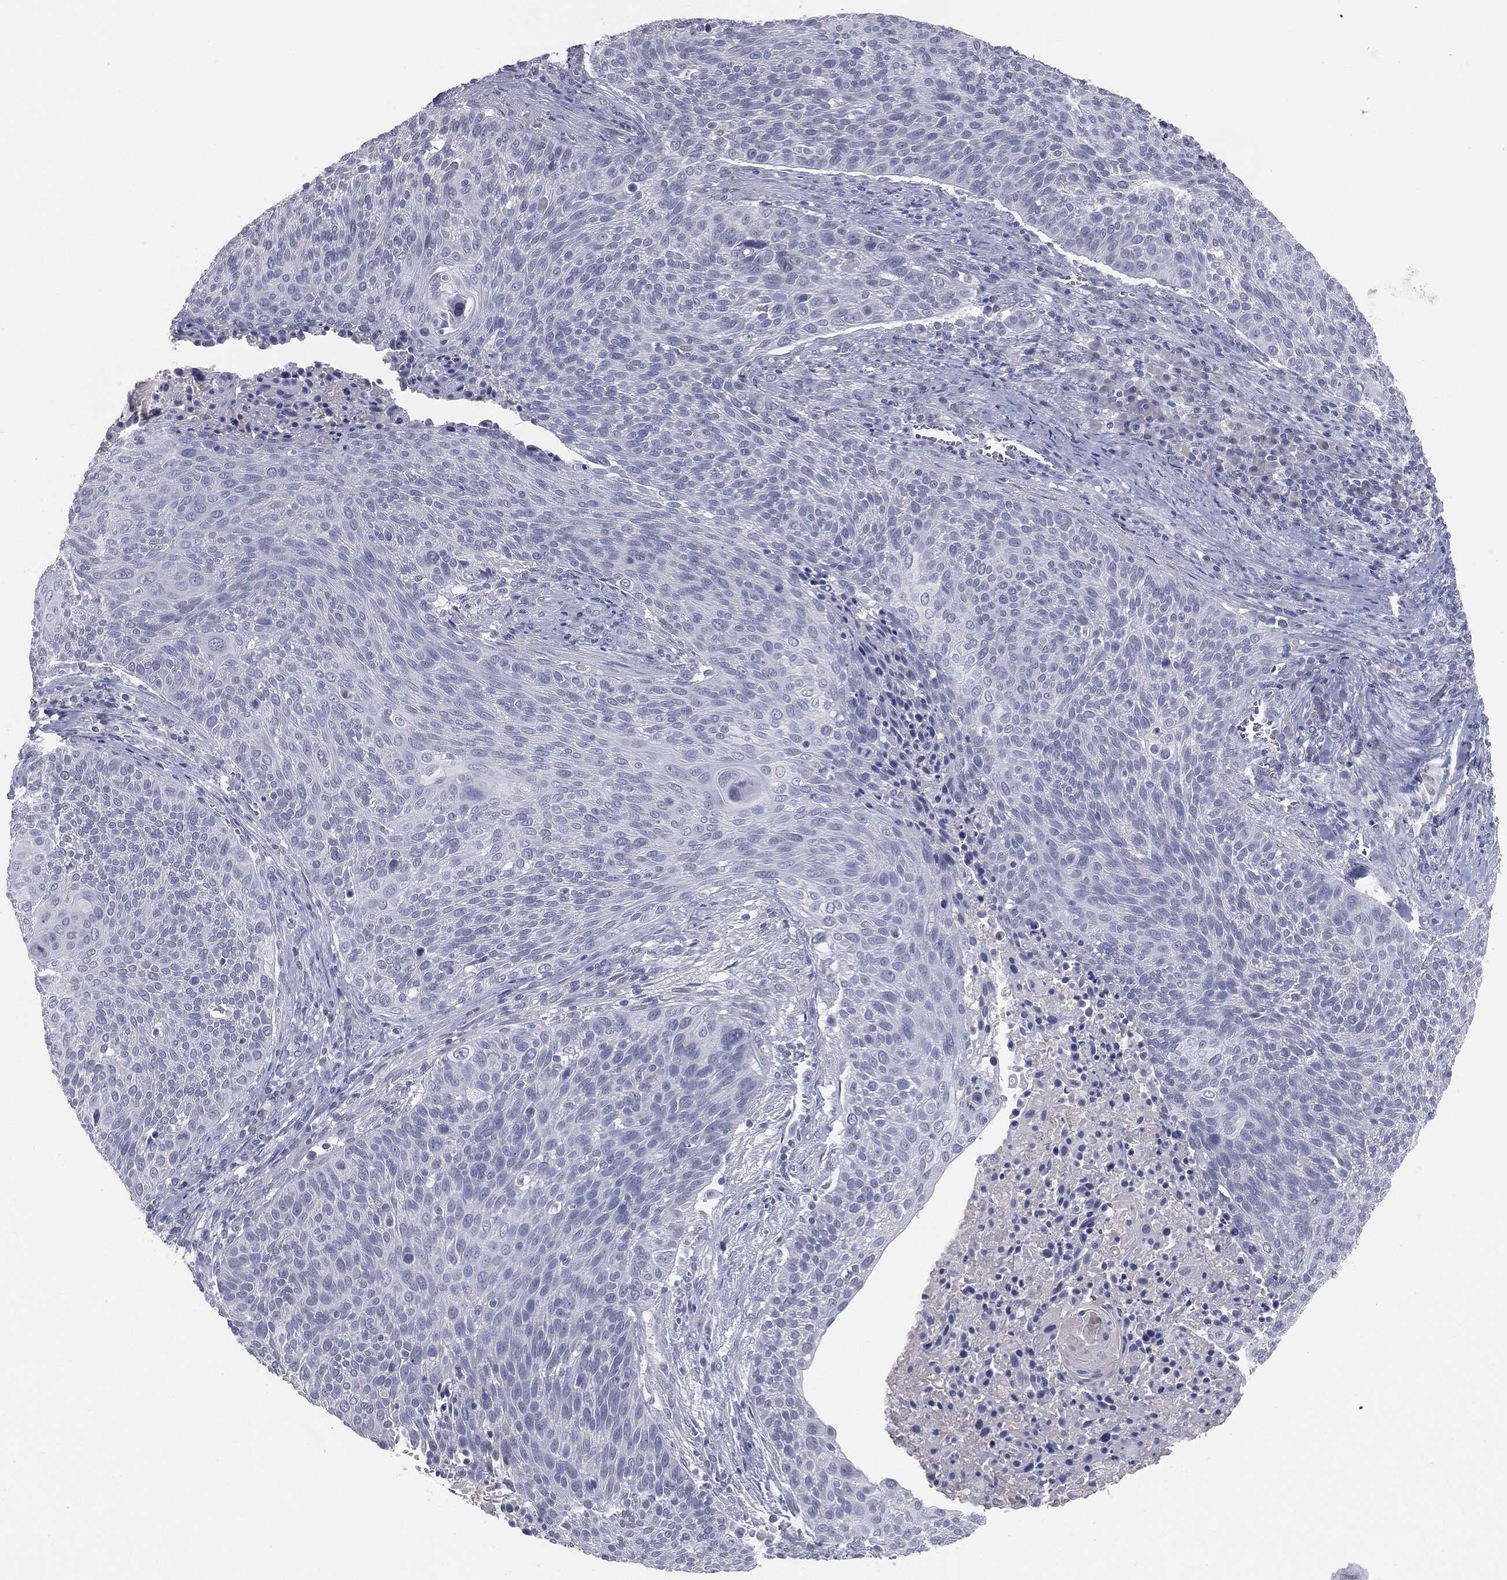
{"staining": {"intensity": "negative", "quantity": "none", "location": "none"}, "tissue": "cervical cancer", "cell_type": "Tumor cells", "image_type": "cancer", "snomed": [{"axis": "morphology", "description": "Squamous cell carcinoma, NOS"}, {"axis": "topography", "description": "Cervix"}], "caption": "Squamous cell carcinoma (cervical) stained for a protein using immunohistochemistry exhibits no staining tumor cells.", "gene": "PRAME", "patient": {"sex": "female", "age": 31}}